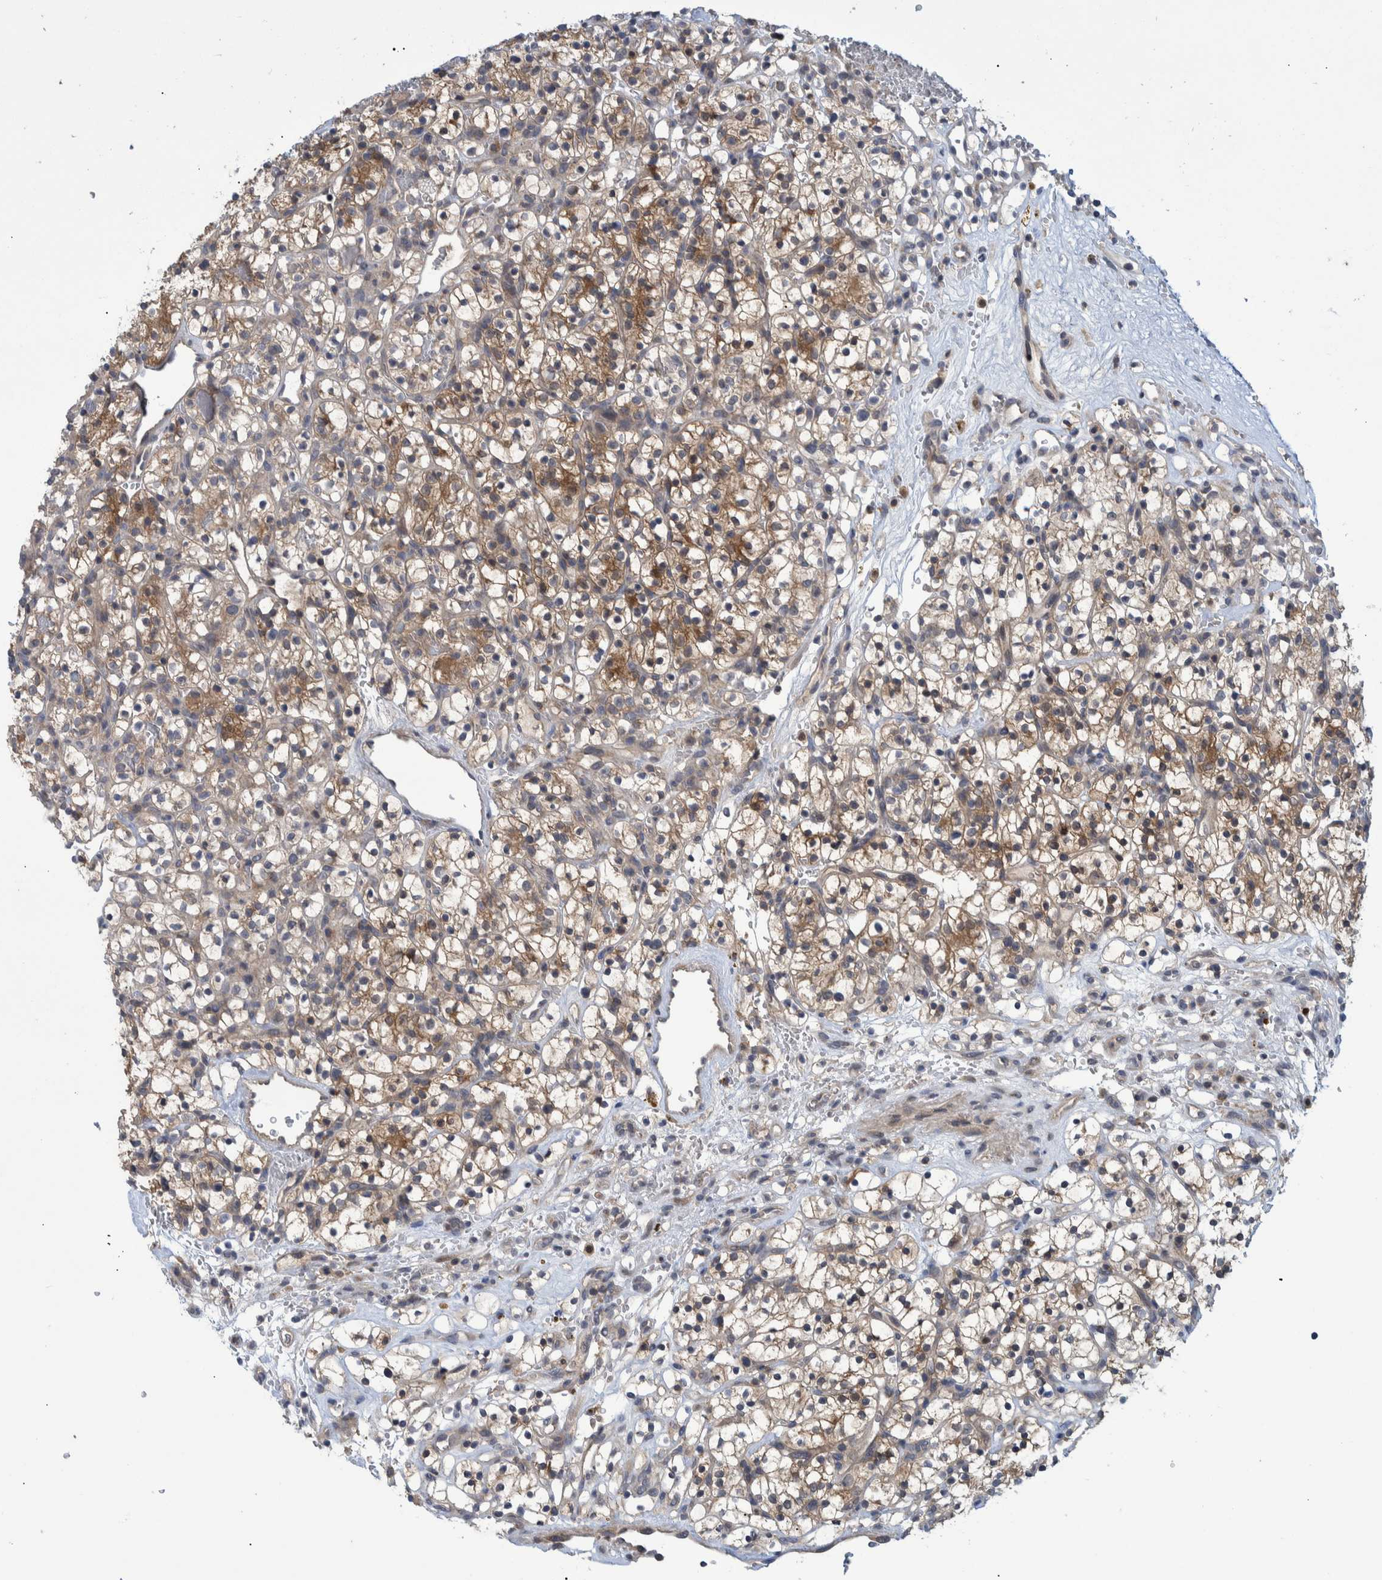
{"staining": {"intensity": "moderate", "quantity": ">75%", "location": "cytoplasmic/membranous"}, "tissue": "renal cancer", "cell_type": "Tumor cells", "image_type": "cancer", "snomed": [{"axis": "morphology", "description": "Adenocarcinoma, NOS"}, {"axis": "topography", "description": "Kidney"}], "caption": "A brown stain highlights moderate cytoplasmic/membranous expression of a protein in renal adenocarcinoma tumor cells.", "gene": "PCYT2", "patient": {"sex": "female", "age": 57}}